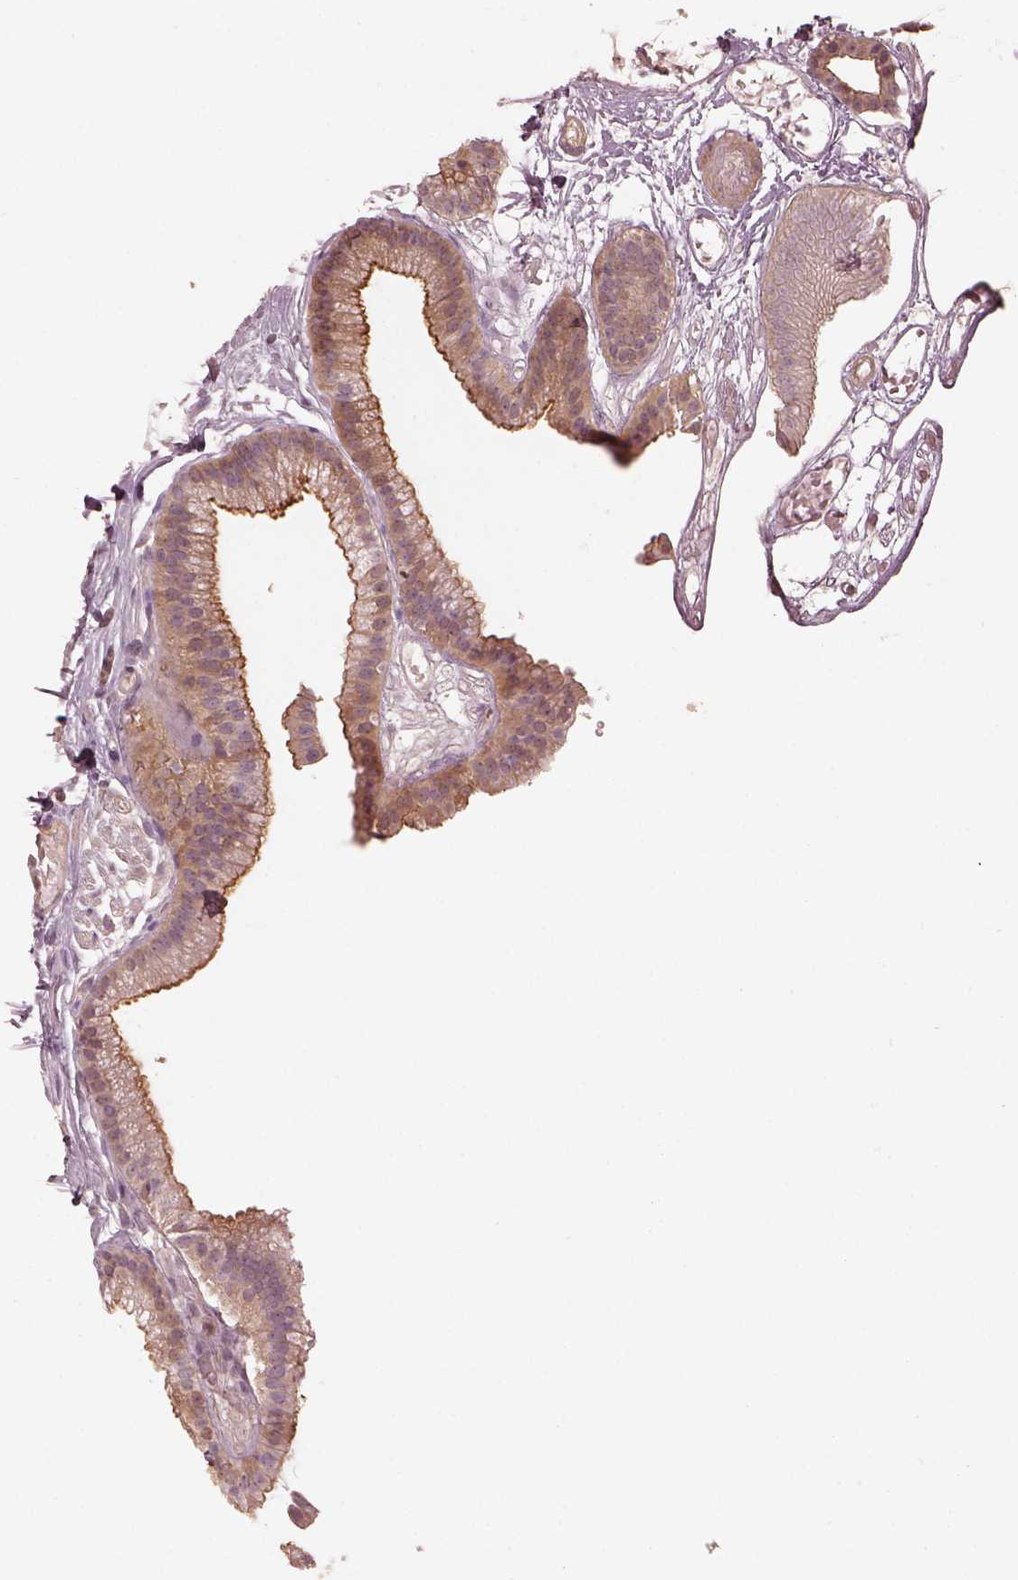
{"staining": {"intensity": "strong", "quantity": ">75%", "location": "cytoplasmic/membranous"}, "tissue": "gallbladder", "cell_type": "Glandular cells", "image_type": "normal", "snomed": [{"axis": "morphology", "description": "Normal tissue, NOS"}, {"axis": "topography", "description": "Gallbladder"}], "caption": "Protein expression by IHC shows strong cytoplasmic/membranous positivity in approximately >75% of glandular cells in benign gallbladder.", "gene": "FAM107B", "patient": {"sex": "female", "age": 45}}